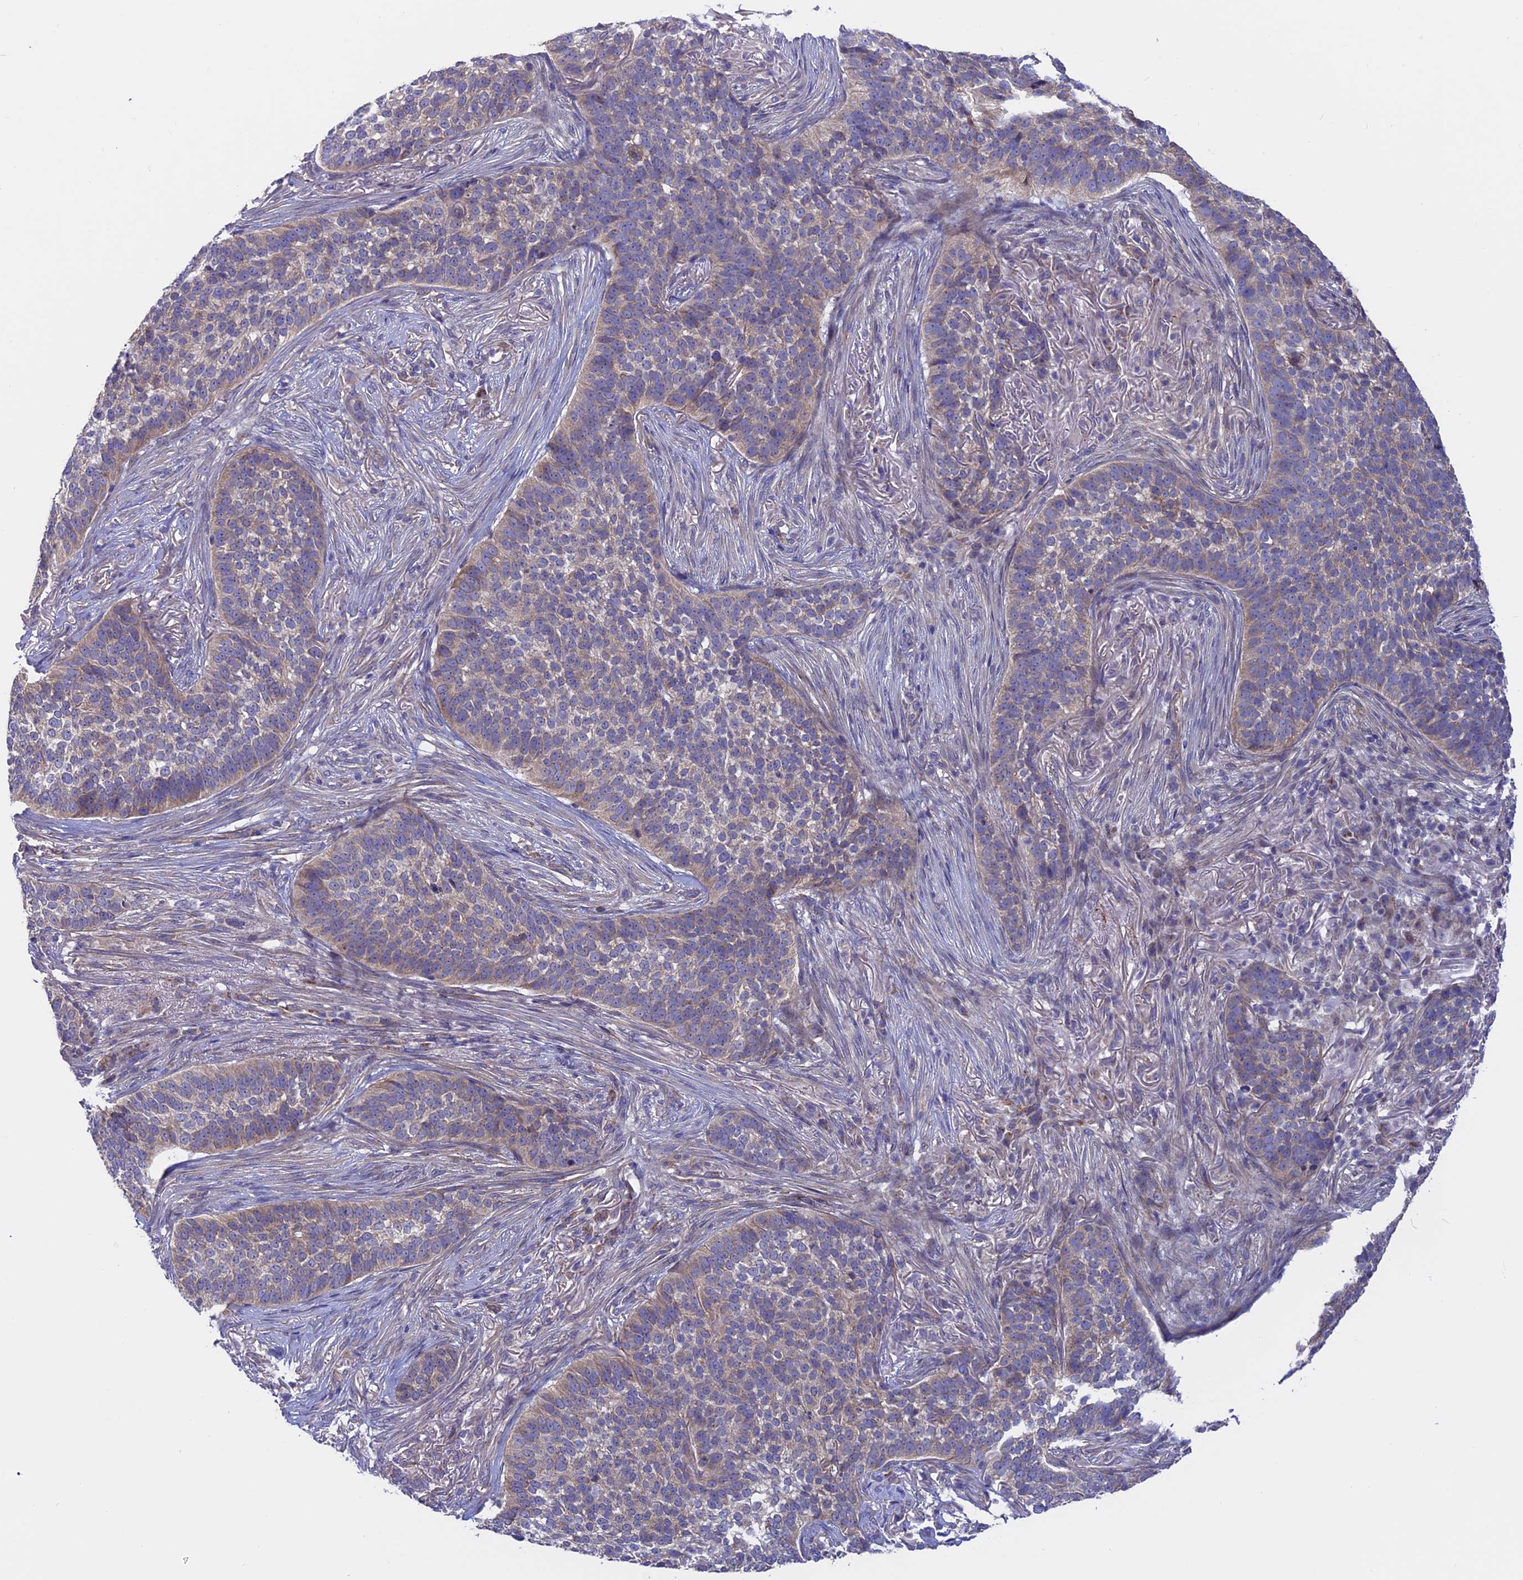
{"staining": {"intensity": "weak", "quantity": "<25%", "location": "cytoplasmic/membranous"}, "tissue": "skin cancer", "cell_type": "Tumor cells", "image_type": "cancer", "snomed": [{"axis": "morphology", "description": "Basal cell carcinoma"}, {"axis": "topography", "description": "Skin"}], "caption": "Tumor cells show no significant protein positivity in skin cancer (basal cell carcinoma).", "gene": "ETFDH", "patient": {"sex": "male", "age": 85}}